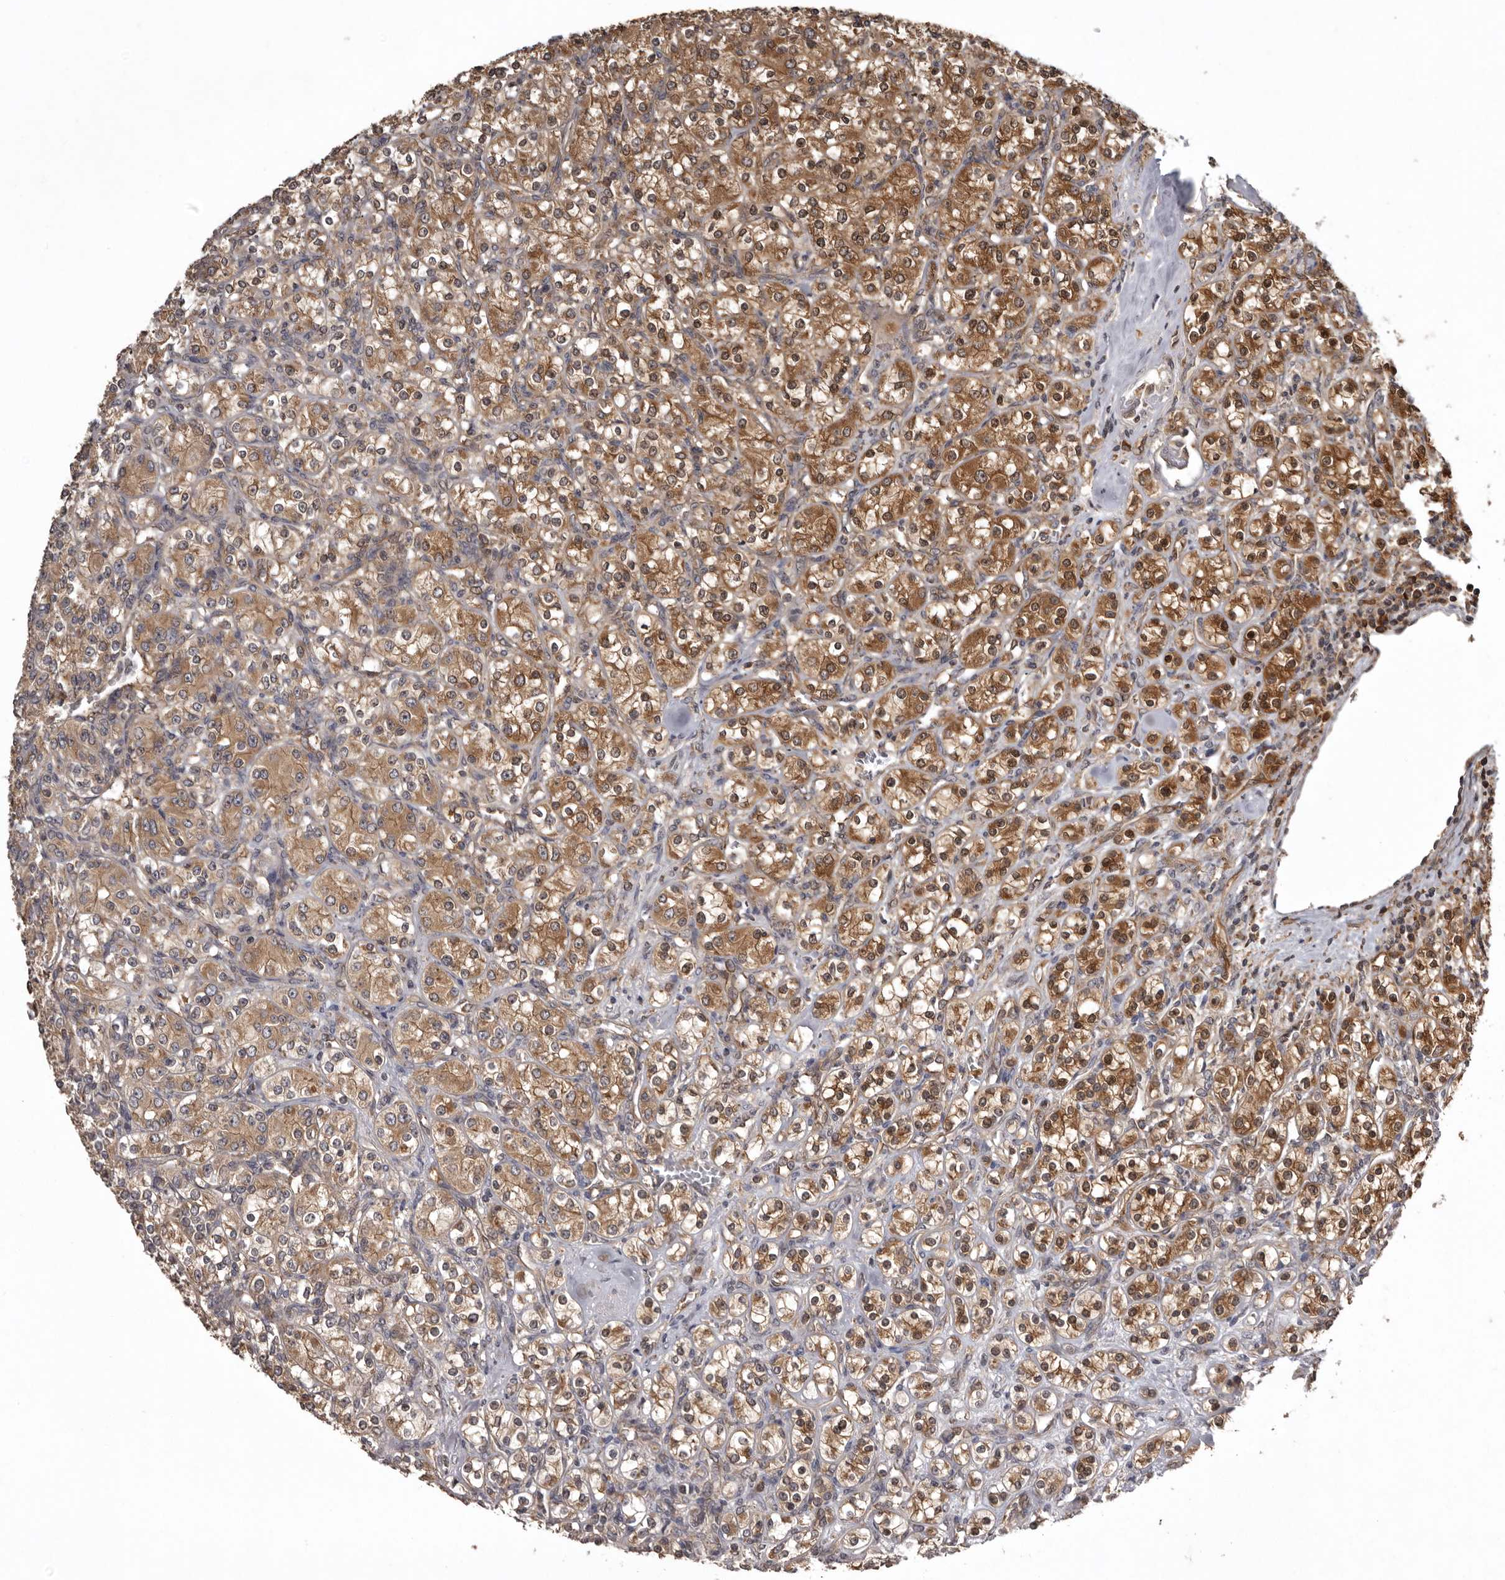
{"staining": {"intensity": "moderate", "quantity": ">75%", "location": "cytoplasmic/membranous"}, "tissue": "renal cancer", "cell_type": "Tumor cells", "image_type": "cancer", "snomed": [{"axis": "morphology", "description": "Adenocarcinoma, NOS"}, {"axis": "topography", "description": "Kidney"}], "caption": "The immunohistochemical stain labels moderate cytoplasmic/membranous staining in tumor cells of renal cancer (adenocarcinoma) tissue.", "gene": "DARS1", "patient": {"sex": "male", "age": 77}}